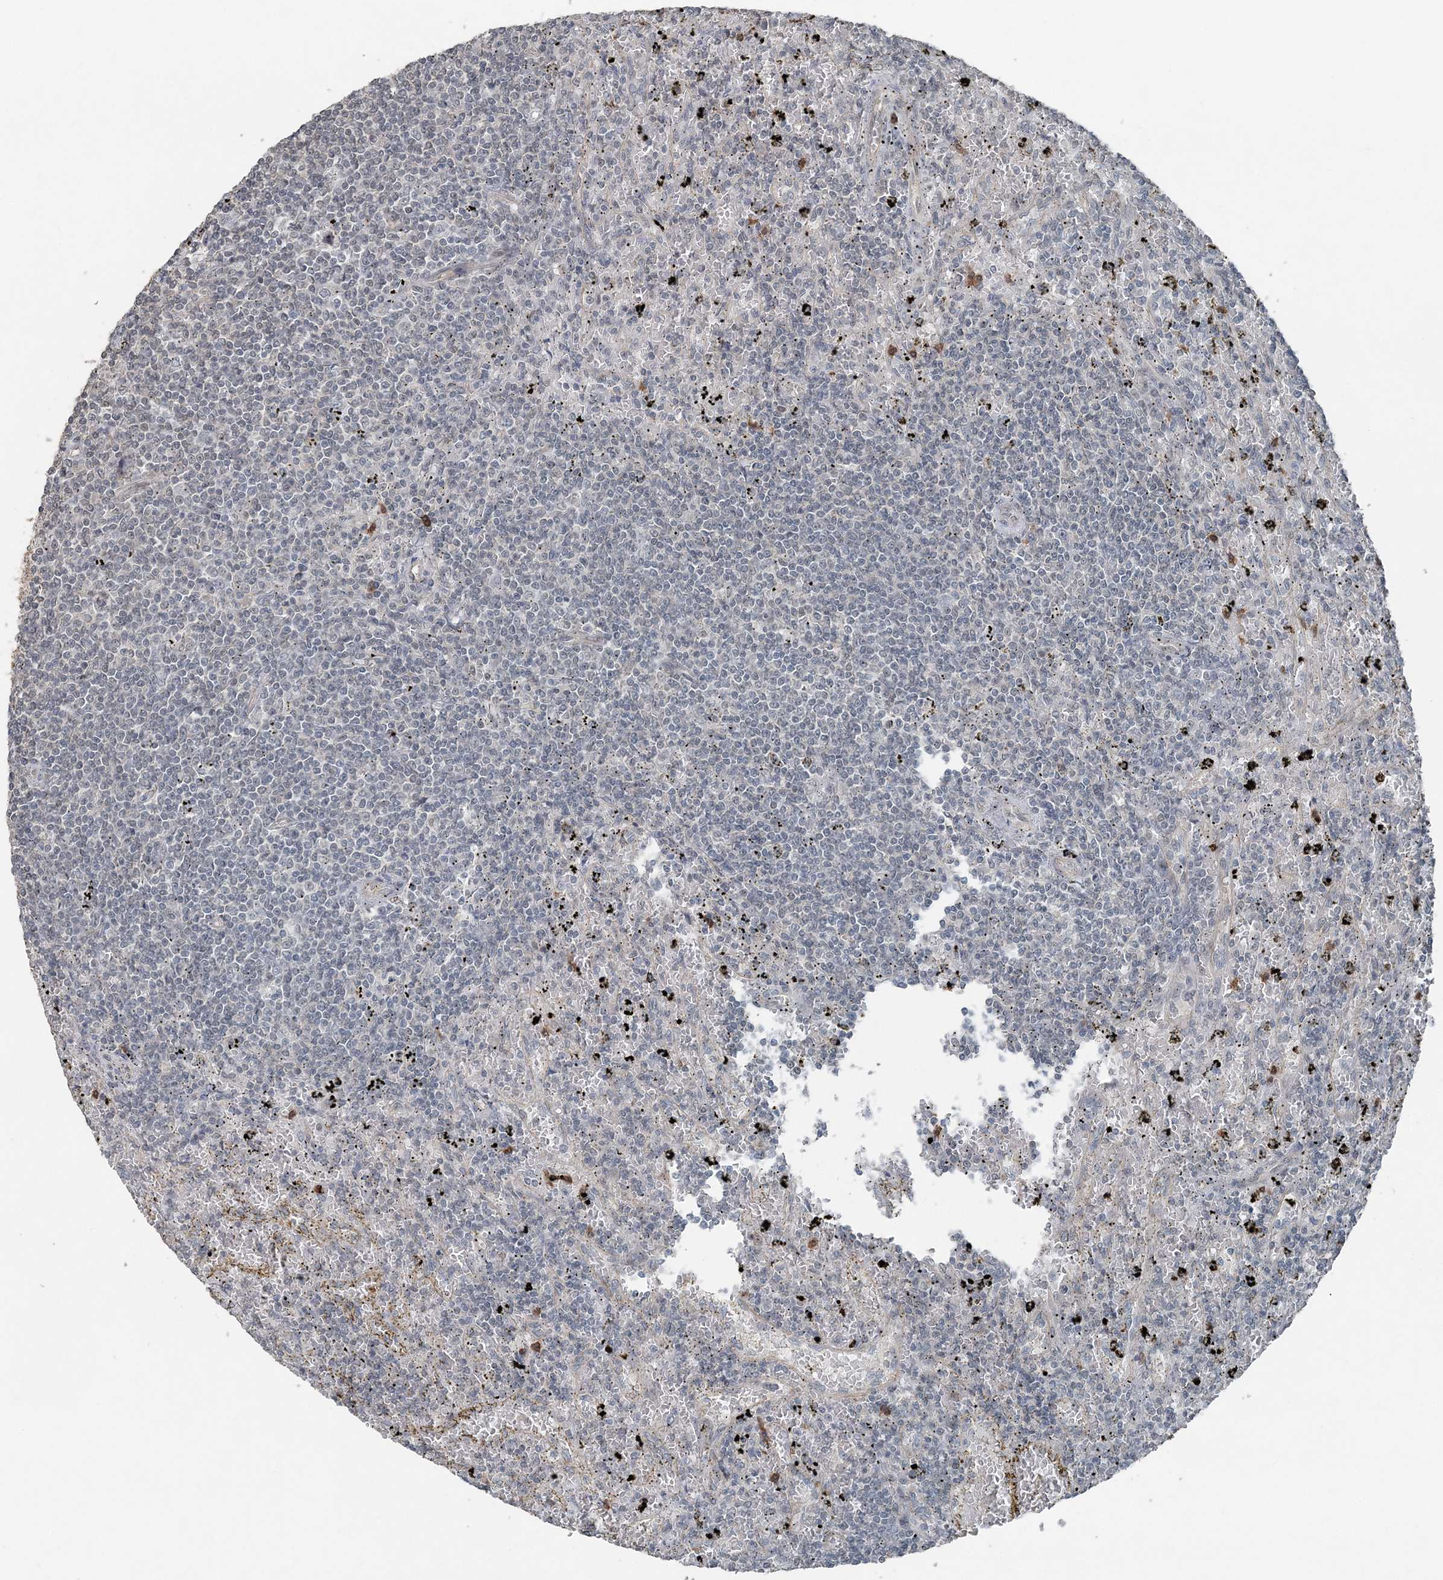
{"staining": {"intensity": "negative", "quantity": "none", "location": "none"}, "tissue": "lymphoma", "cell_type": "Tumor cells", "image_type": "cancer", "snomed": [{"axis": "morphology", "description": "Malignant lymphoma, non-Hodgkin's type, Low grade"}, {"axis": "topography", "description": "Spleen"}], "caption": "A high-resolution photomicrograph shows IHC staining of low-grade malignant lymphoma, non-Hodgkin's type, which demonstrates no significant staining in tumor cells.", "gene": "VSIG2", "patient": {"sex": "male", "age": 76}}